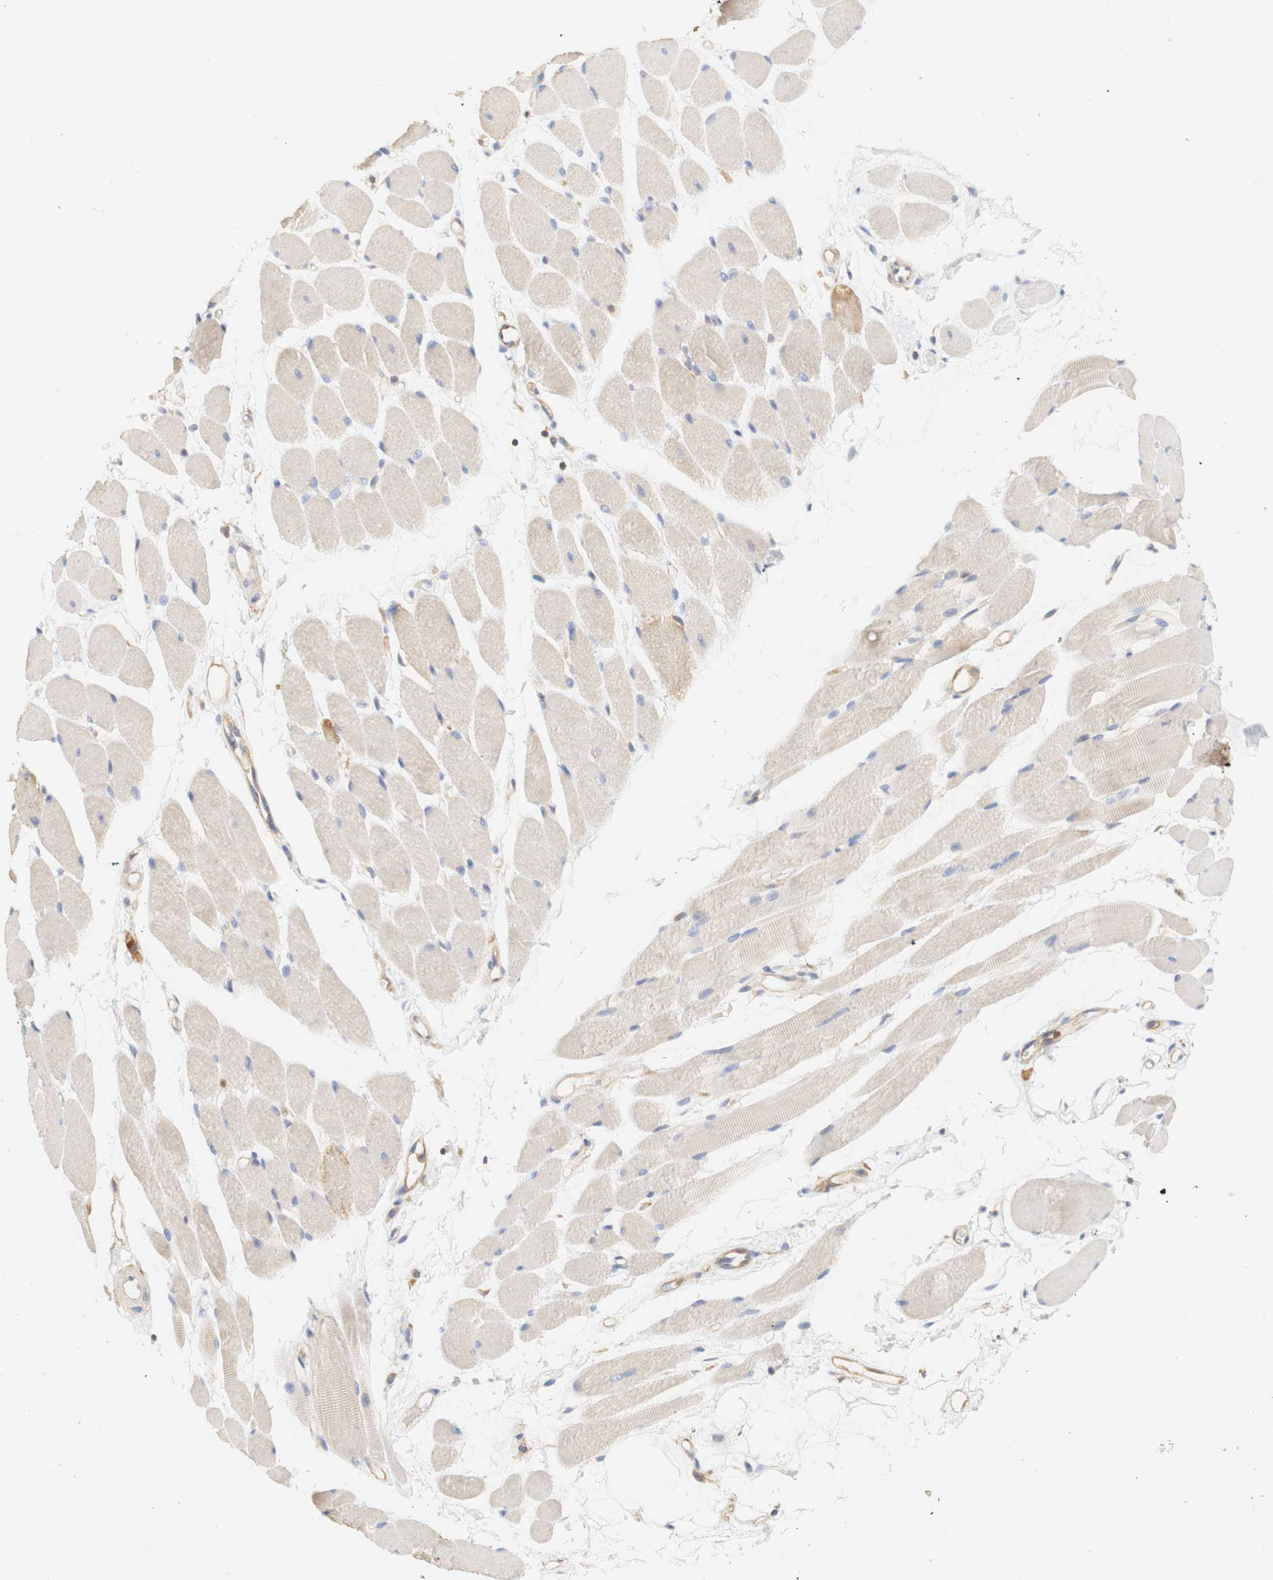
{"staining": {"intensity": "weak", "quantity": "<25%", "location": "cytoplasmic/membranous"}, "tissue": "skeletal muscle", "cell_type": "Myocytes", "image_type": "normal", "snomed": [{"axis": "morphology", "description": "Normal tissue, NOS"}, {"axis": "topography", "description": "Skeletal muscle"}, {"axis": "topography", "description": "Peripheral nerve tissue"}], "caption": "This is an immunohistochemistry micrograph of benign skeletal muscle. There is no staining in myocytes.", "gene": "PCDH7", "patient": {"sex": "female", "age": 84}}